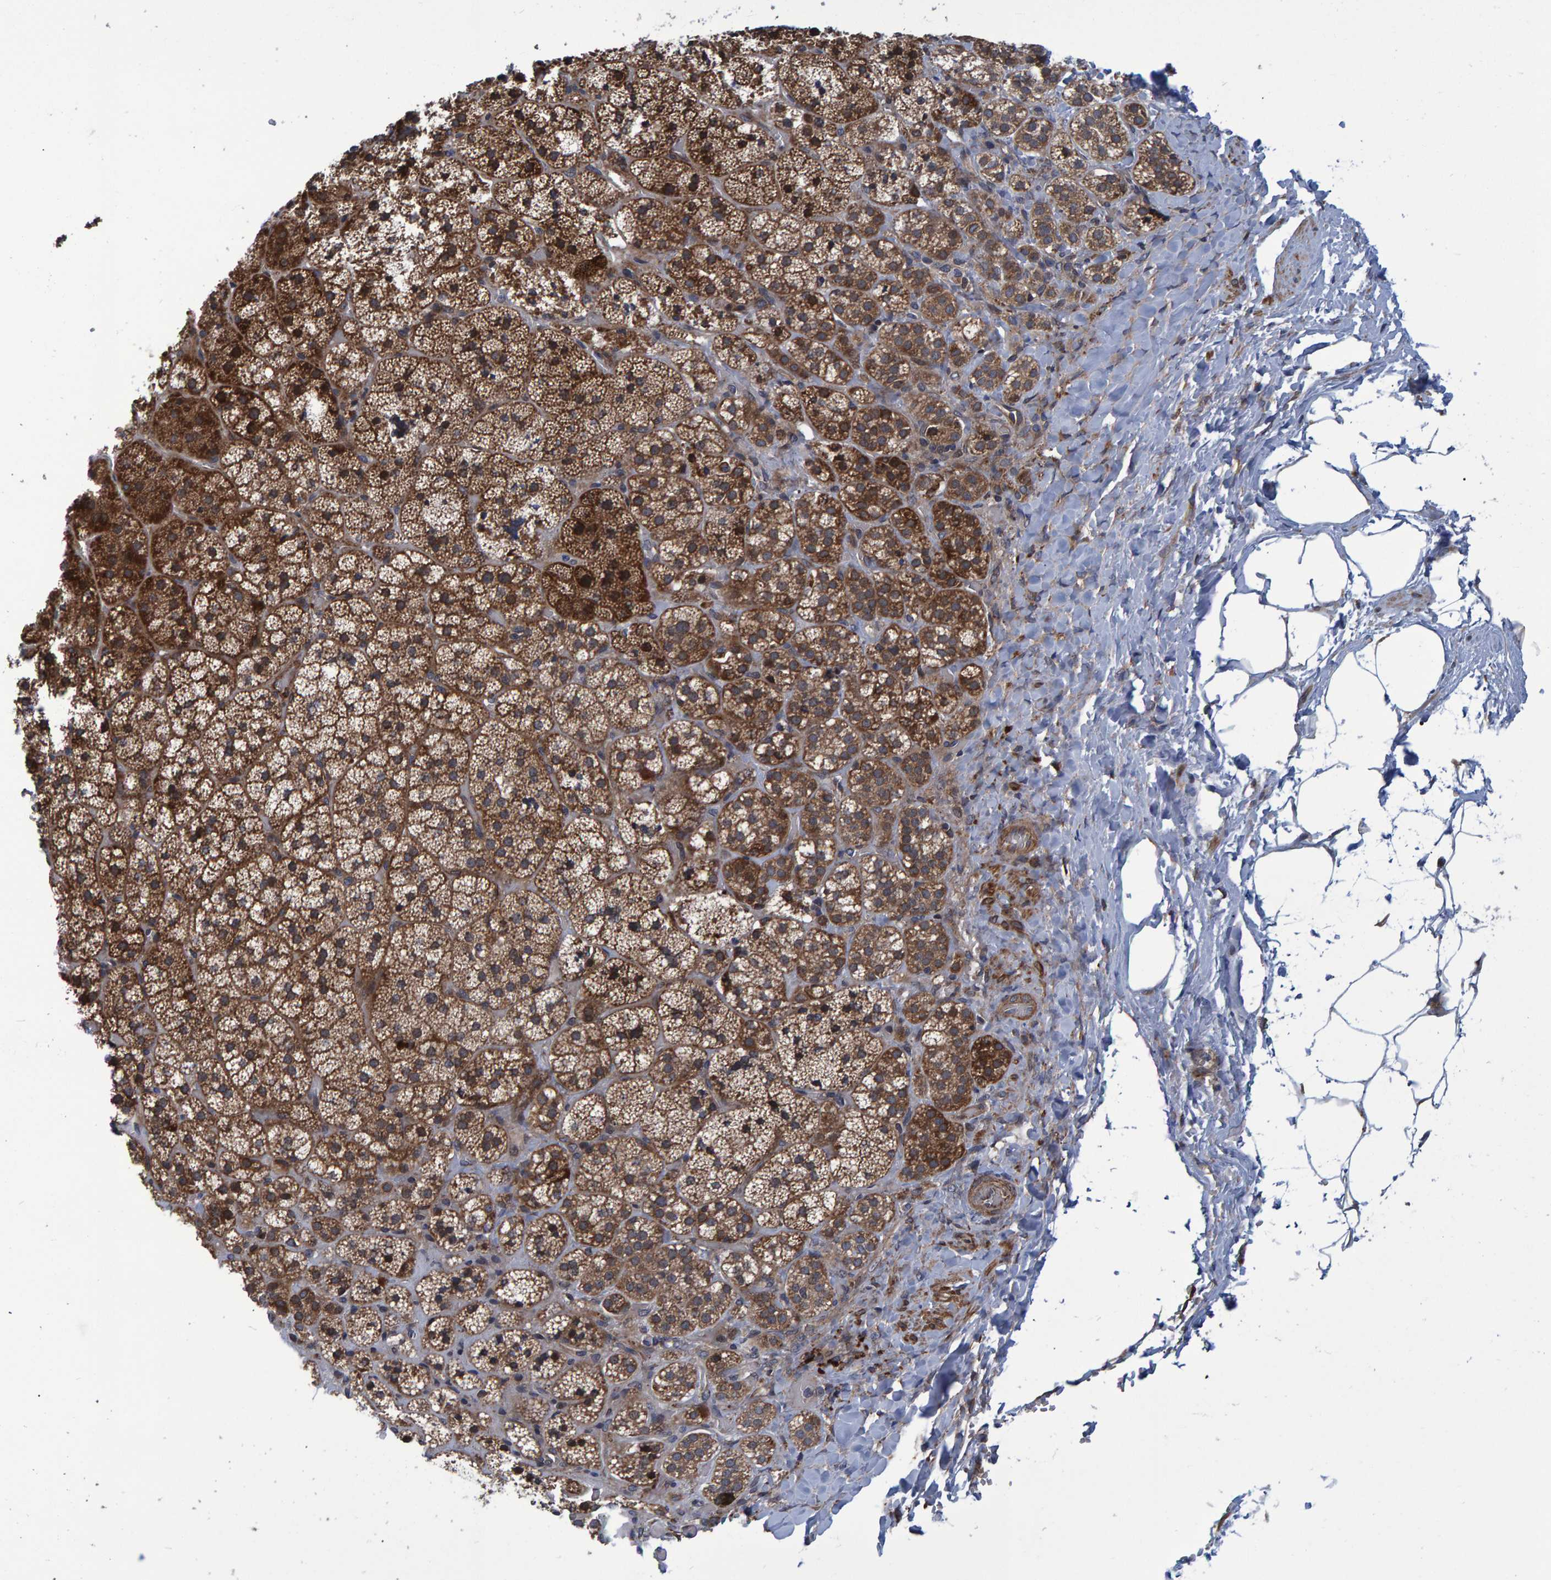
{"staining": {"intensity": "moderate", "quantity": ">75%", "location": "cytoplasmic/membranous"}, "tissue": "adrenal gland", "cell_type": "Glandular cells", "image_type": "normal", "snomed": [{"axis": "morphology", "description": "Normal tissue, NOS"}, {"axis": "topography", "description": "Adrenal gland"}], "caption": "Immunohistochemistry histopathology image of benign adrenal gland: adrenal gland stained using IHC exhibits medium levels of moderate protein expression localized specifically in the cytoplasmic/membranous of glandular cells, appearing as a cytoplasmic/membranous brown color.", "gene": "ATP6V1H", "patient": {"sex": "female", "age": 44}}